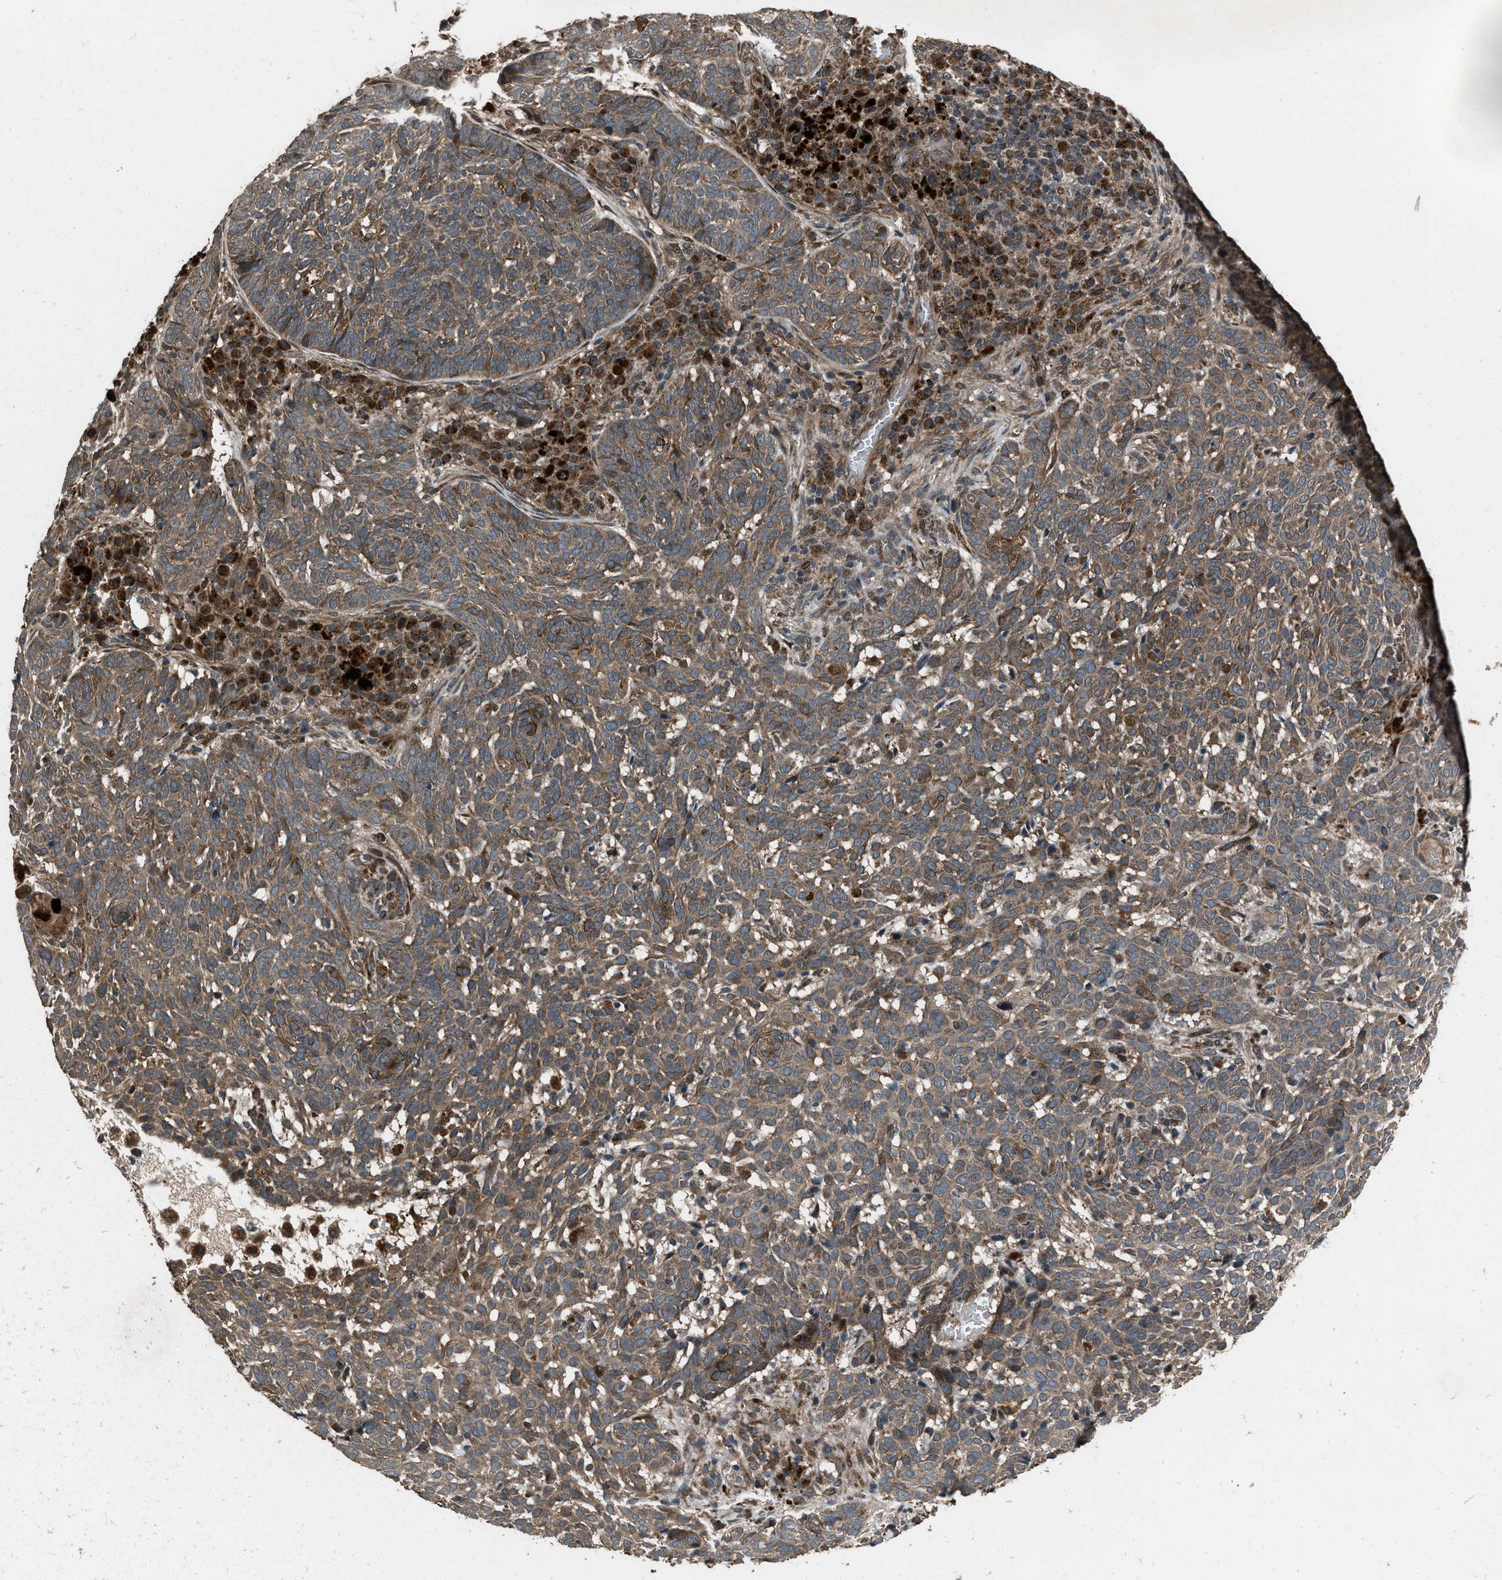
{"staining": {"intensity": "weak", "quantity": ">75%", "location": "cytoplasmic/membranous"}, "tissue": "skin cancer", "cell_type": "Tumor cells", "image_type": "cancer", "snomed": [{"axis": "morphology", "description": "Basal cell carcinoma"}, {"axis": "topography", "description": "Skin"}], "caption": "A brown stain highlights weak cytoplasmic/membranous expression of a protein in basal cell carcinoma (skin) tumor cells.", "gene": "IRAK4", "patient": {"sex": "male", "age": 85}}